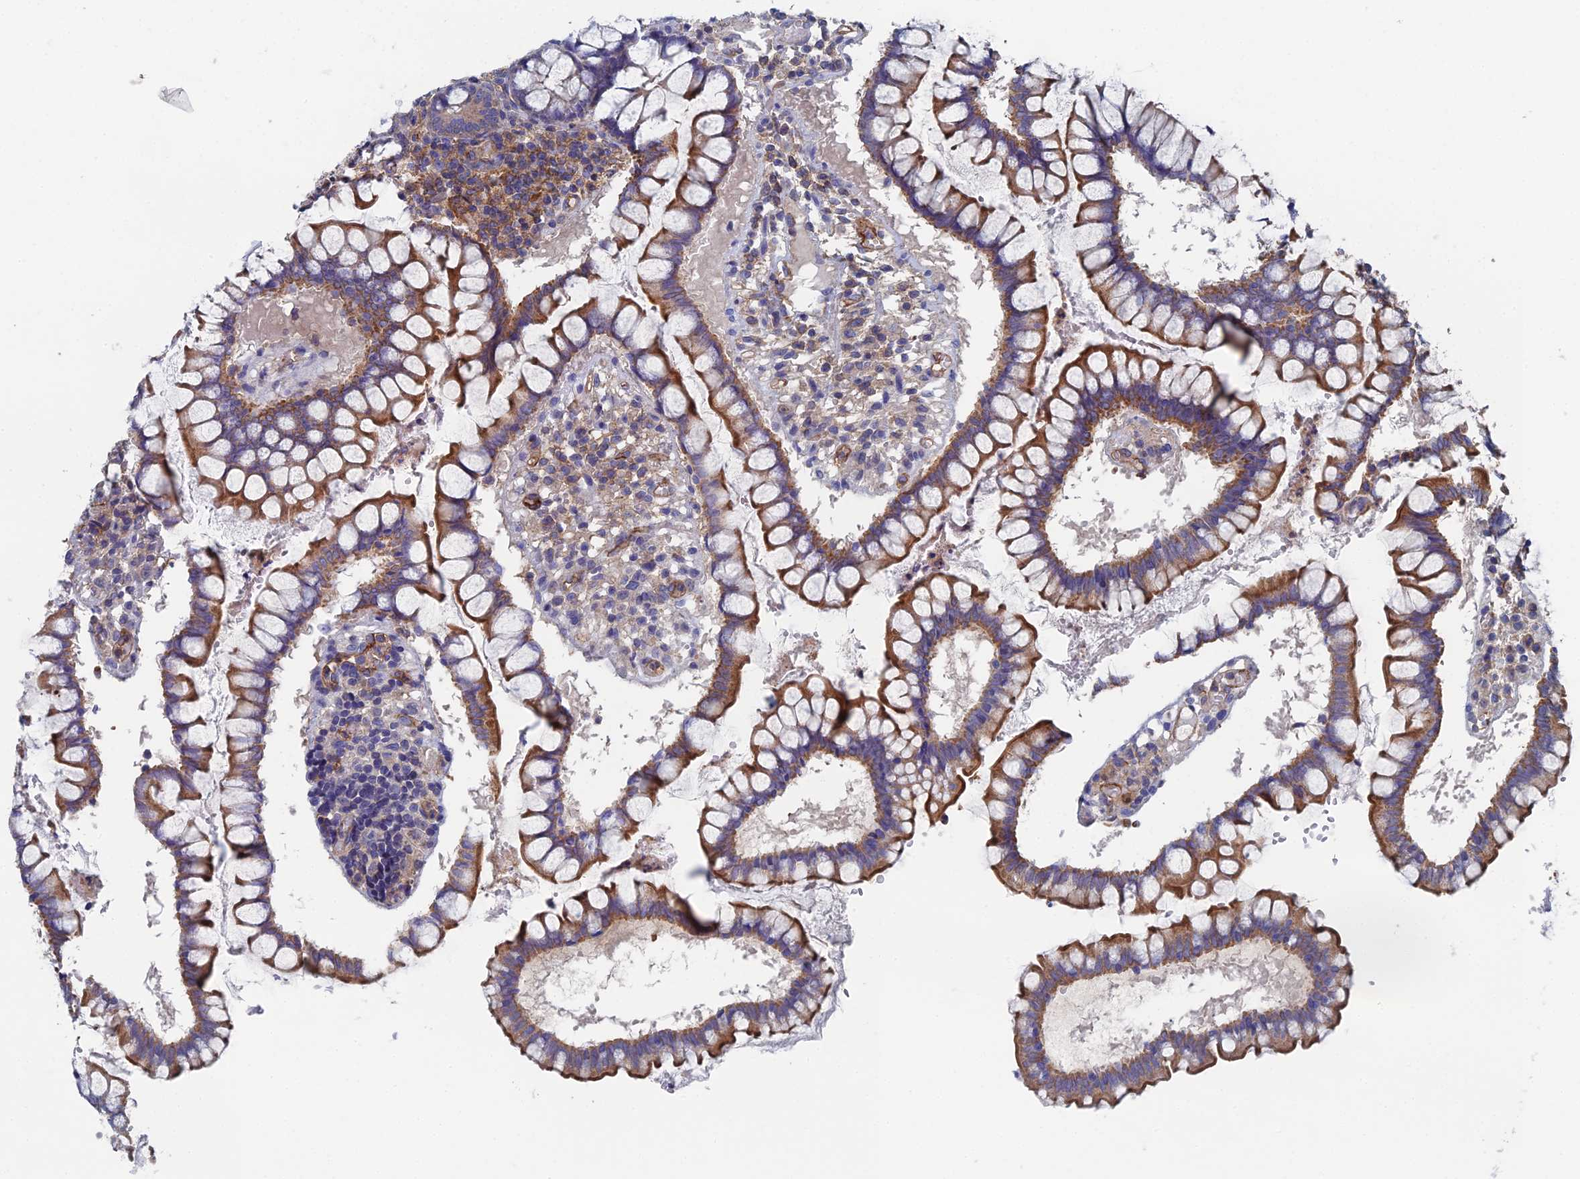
{"staining": {"intensity": "moderate", "quantity": "25%-75%", "location": "cytoplasmic/membranous"}, "tissue": "colon", "cell_type": "Endothelial cells", "image_type": "normal", "snomed": [{"axis": "morphology", "description": "Normal tissue, NOS"}, {"axis": "morphology", "description": "Adenocarcinoma, NOS"}, {"axis": "topography", "description": "Colon"}], "caption": "Protein expression analysis of unremarkable human colon reveals moderate cytoplasmic/membranous positivity in about 25%-75% of endothelial cells. Nuclei are stained in blue.", "gene": "SNX11", "patient": {"sex": "female", "age": 55}}